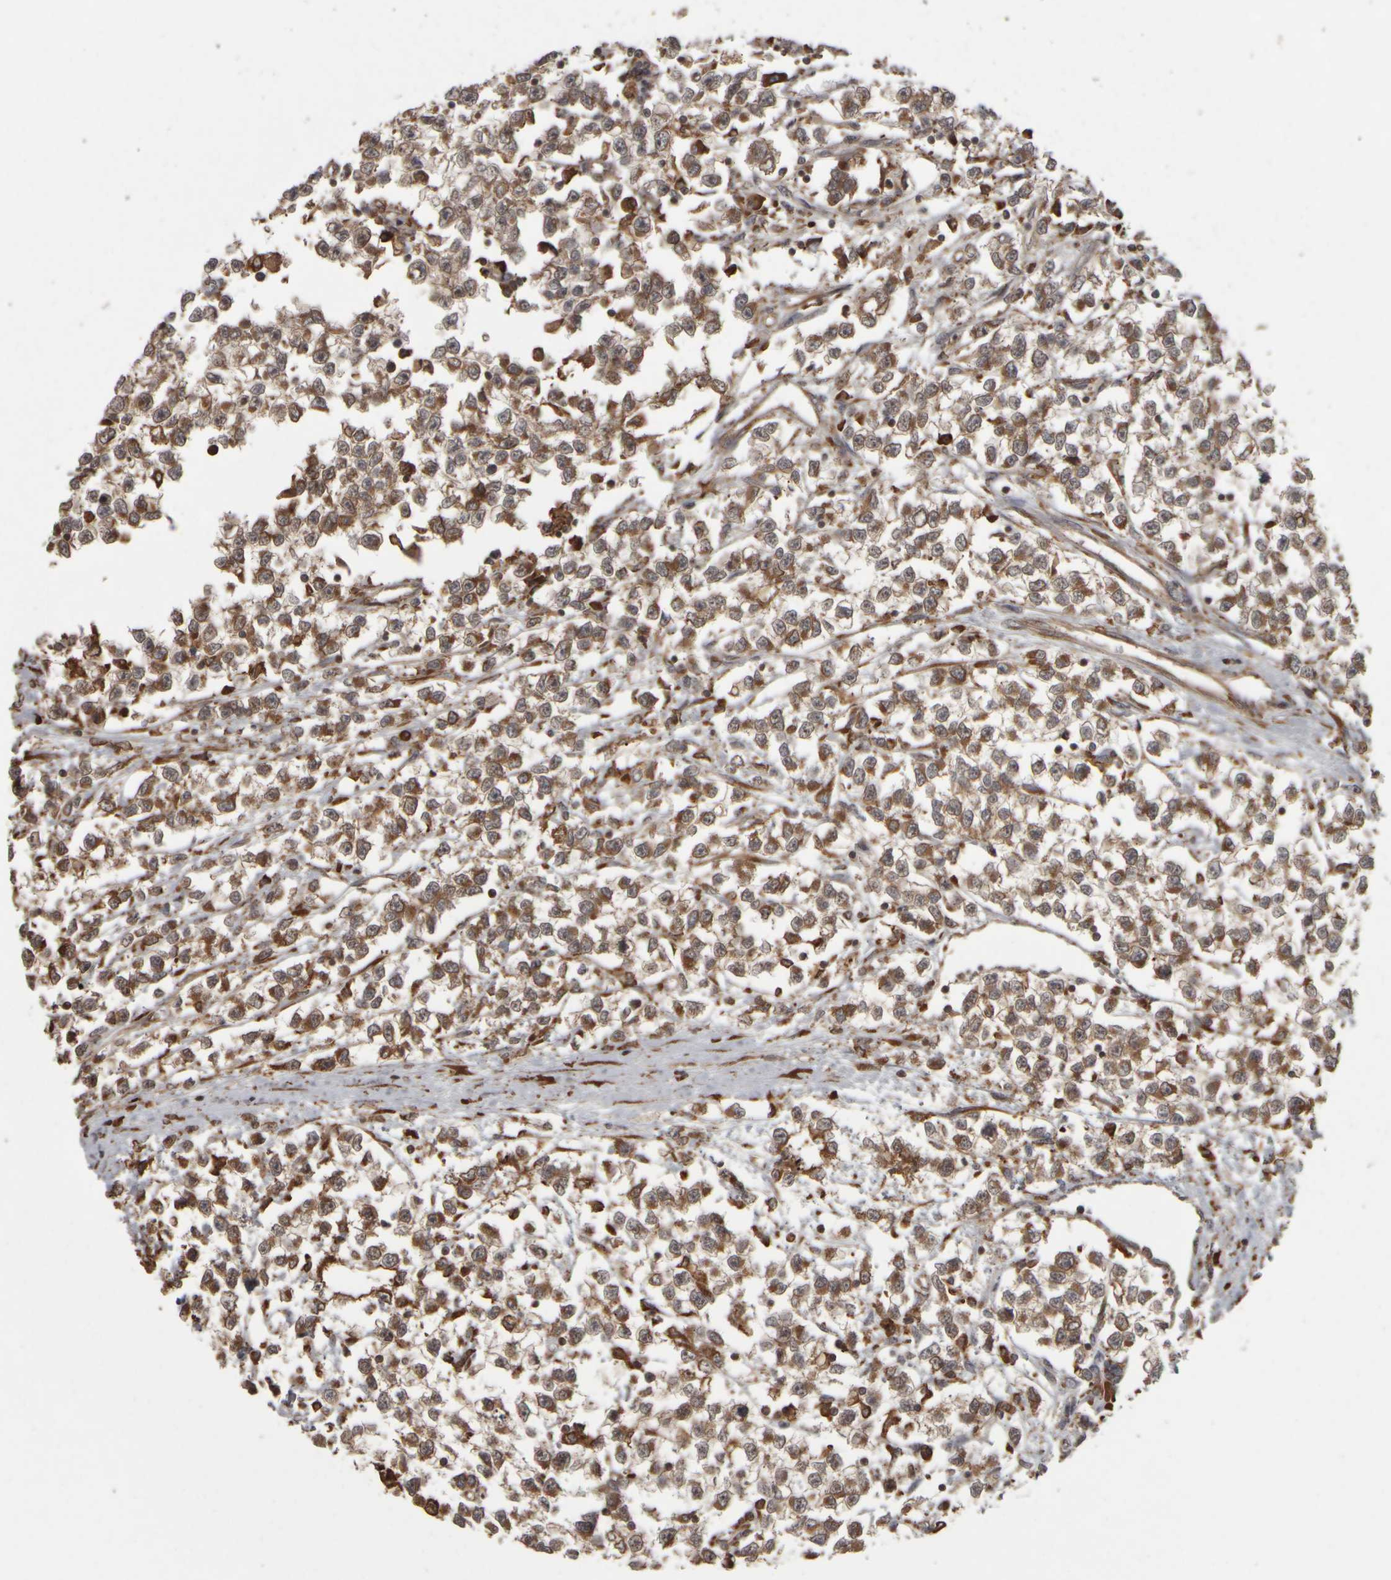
{"staining": {"intensity": "moderate", "quantity": ">75%", "location": "cytoplasmic/membranous"}, "tissue": "testis cancer", "cell_type": "Tumor cells", "image_type": "cancer", "snomed": [{"axis": "morphology", "description": "Seminoma, NOS"}, {"axis": "morphology", "description": "Carcinoma, Embryonal, NOS"}, {"axis": "topography", "description": "Testis"}], "caption": "Immunohistochemistry (IHC) of human testis cancer (embryonal carcinoma) reveals medium levels of moderate cytoplasmic/membranous positivity in about >75% of tumor cells. (Stains: DAB (3,3'-diaminobenzidine) in brown, nuclei in blue, Microscopy: brightfield microscopy at high magnification).", "gene": "AGBL3", "patient": {"sex": "male", "age": 51}}